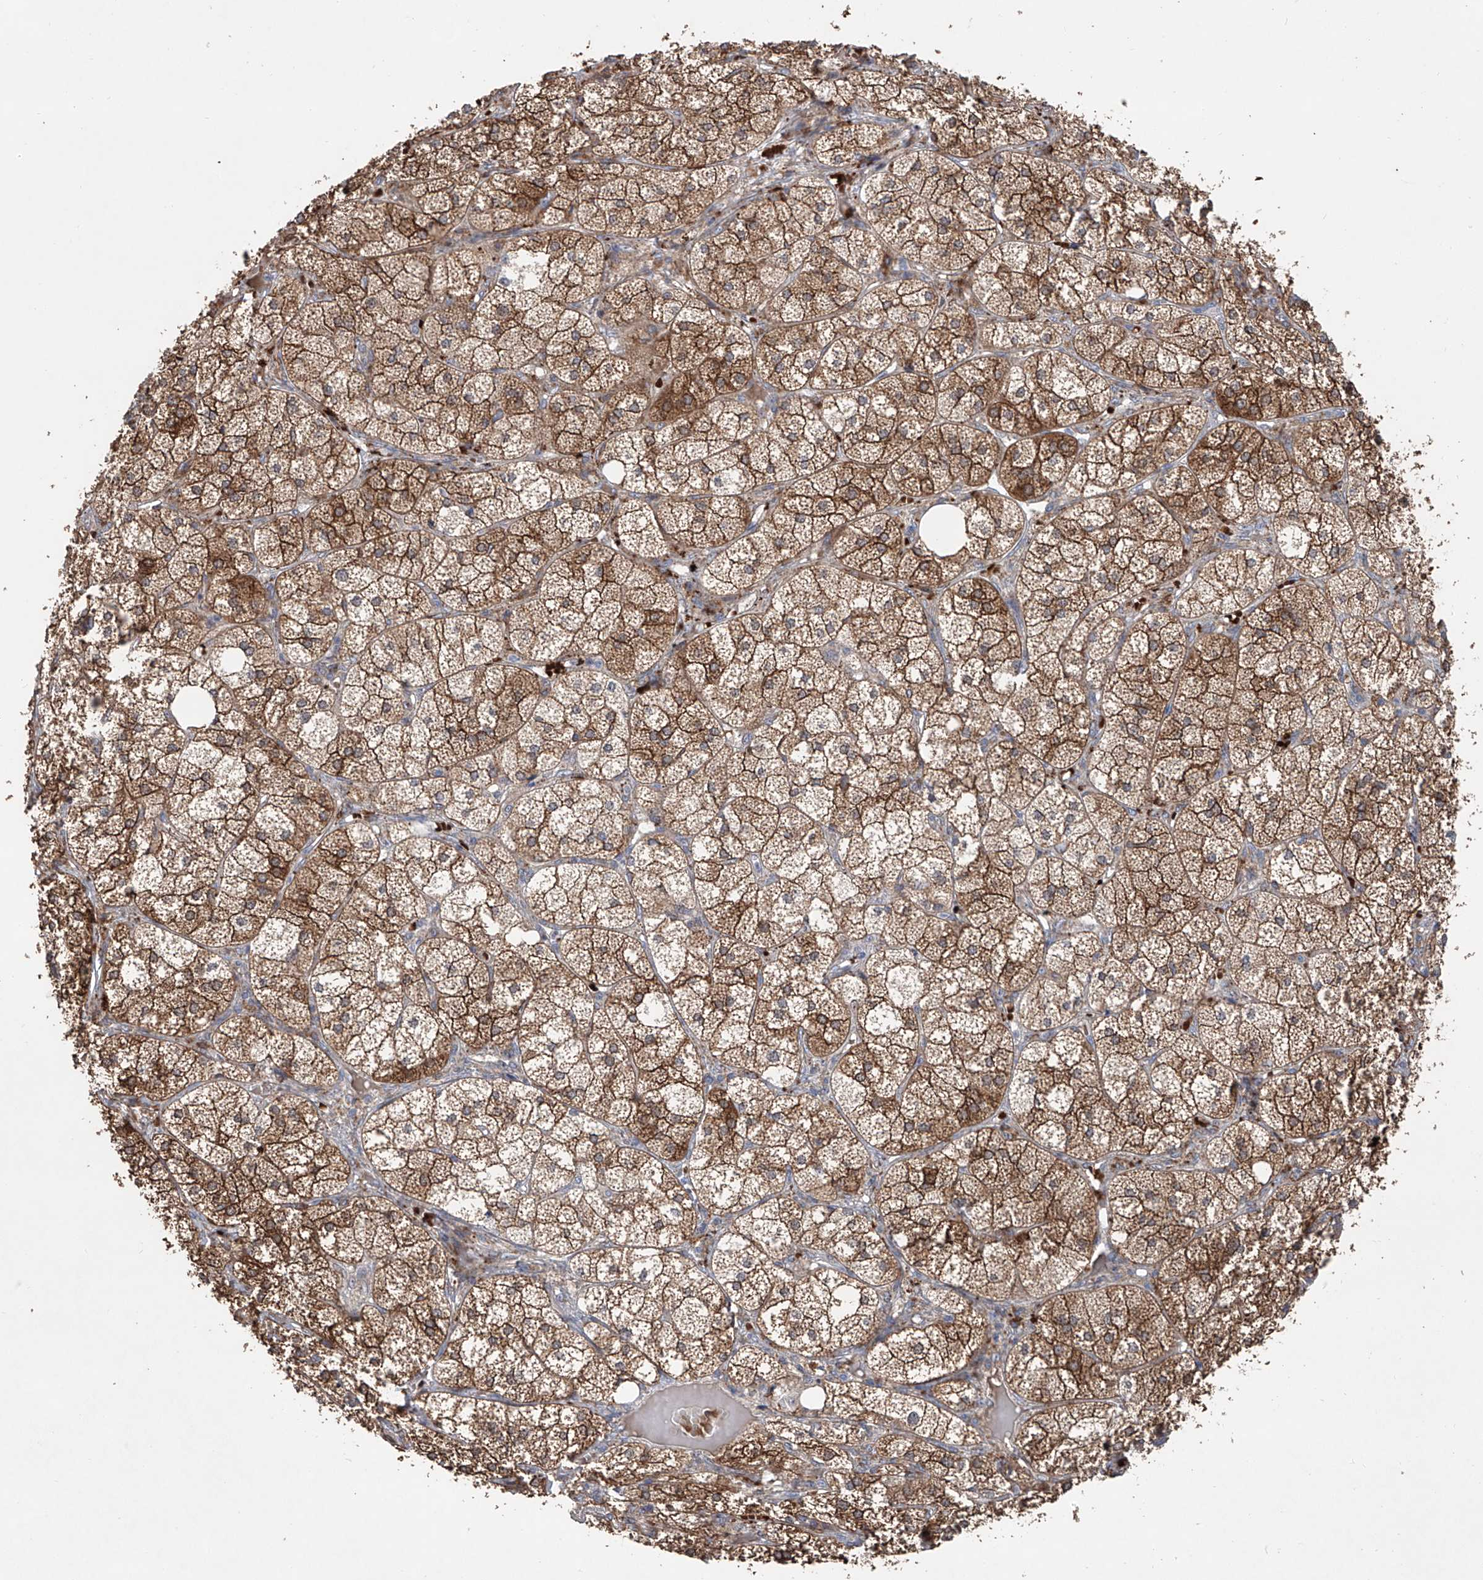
{"staining": {"intensity": "strong", "quantity": ">75%", "location": "cytoplasmic/membranous"}, "tissue": "adrenal gland", "cell_type": "Glandular cells", "image_type": "normal", "snomed": [{"axis": "morphology", "description": "Normal tissue, NOS"}, {"axis": "topography", "description": "Adrenal gland"}], "caption": "High-magnification brightfield microscopy of normal adrenal gland stained with DAB (brown) and counterstained with hematoxylin (blue). glandular cells exhibit strong cytoplasmic/membranous staining is seen in approximately>75% of cells. The protein of interest is shown in brown color, while the nuclei are stained blue.", "gene": "EDN1", "patient": {"sex": "female", "age": 61}}